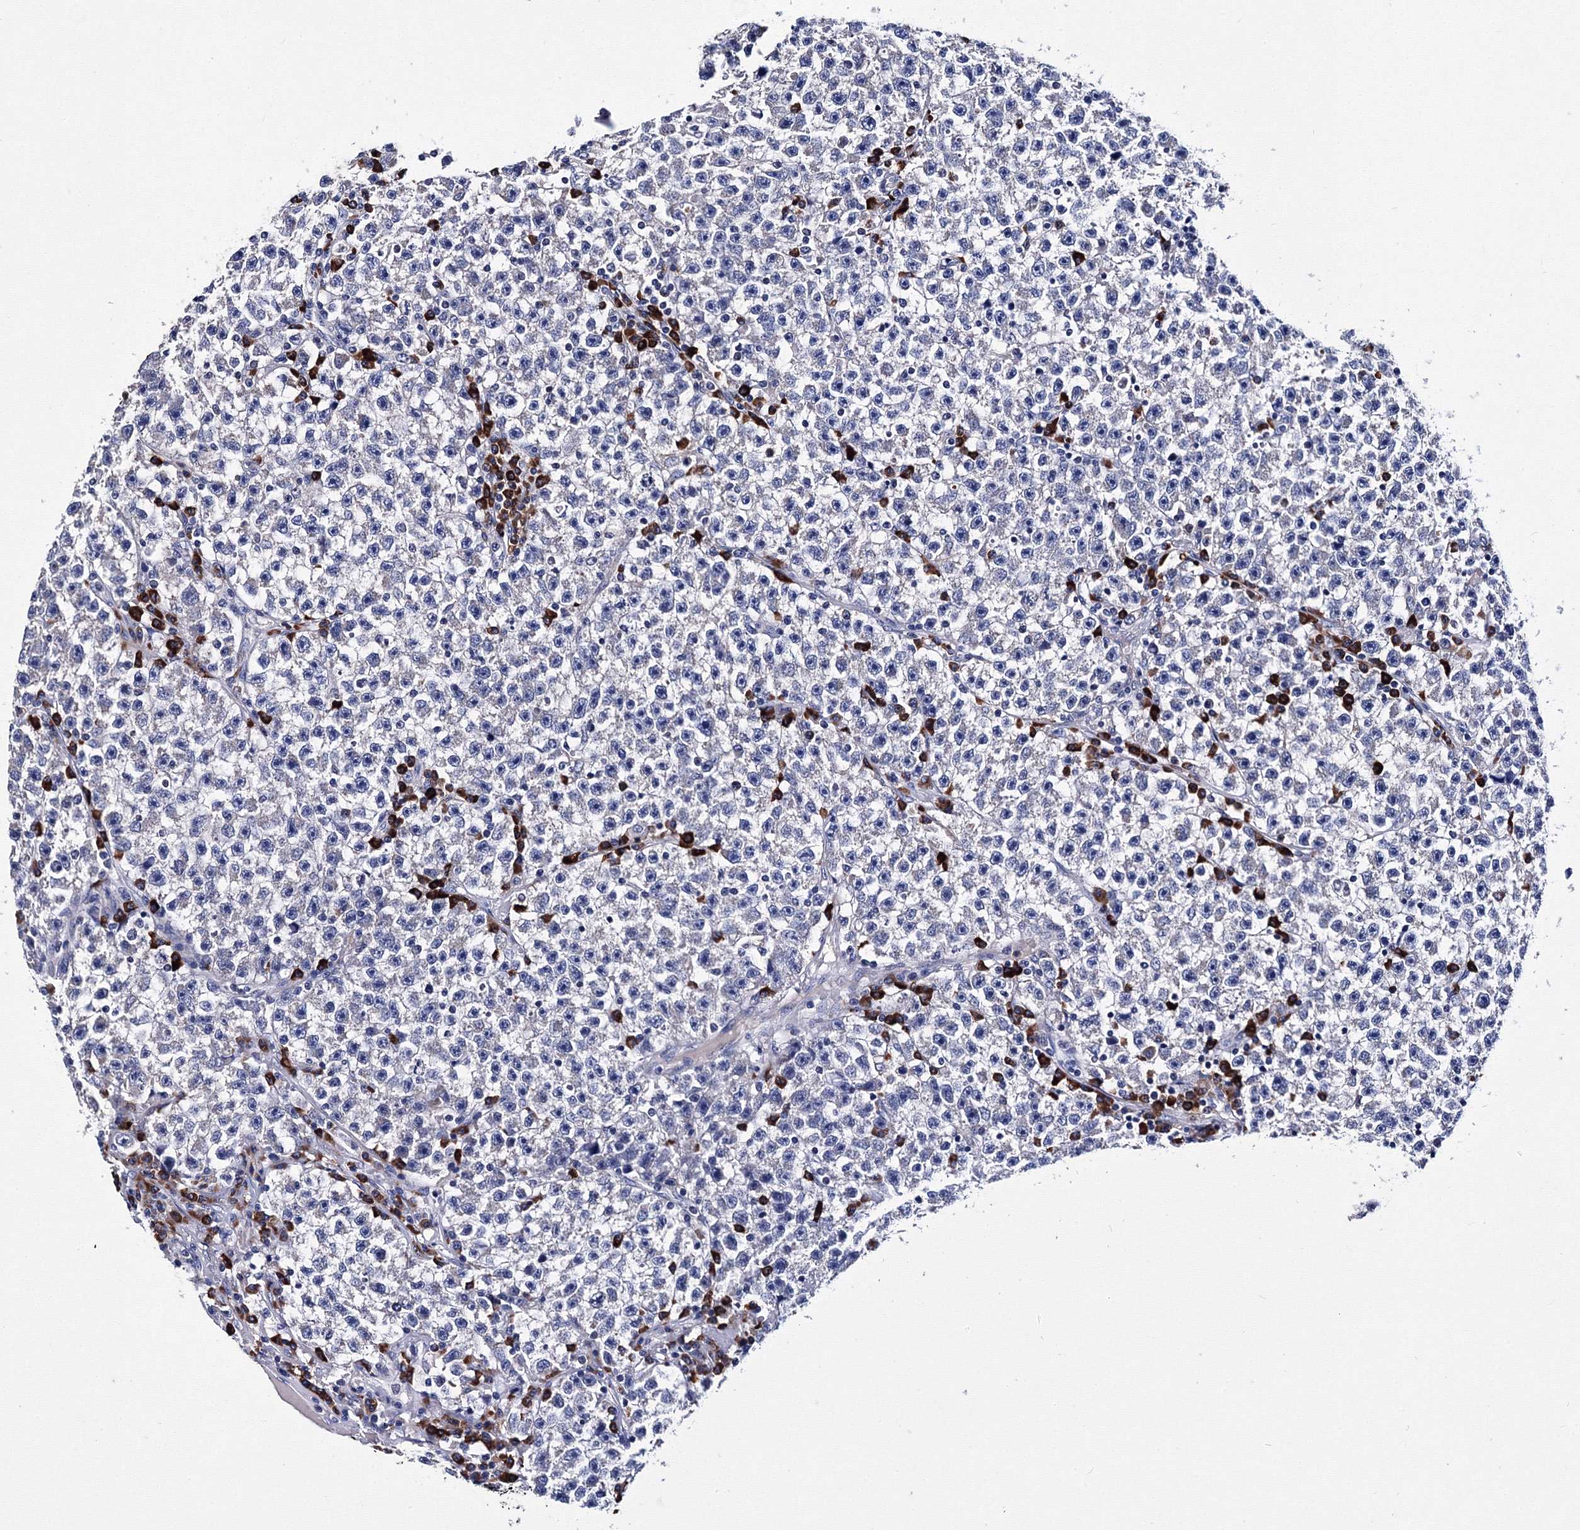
{"staining": {"intensity": "negative", "quantity": "none", "location": "none"}, "tissue": "testis cancer", "cell_type": "Tumor cells", "image_type": "cancer", "snomed": [{"axis": "morphology", "description": "Seminoma, NOS"}, {"axis": "topography", "description": "Testis"}], "caption": "An immunohistochemistry histopathology image of testis cancer is shown. There is no staining in tumor cells of testis cancer.", "gene": "TRPM2", "patient": {"sex": "male", "age": 22}}